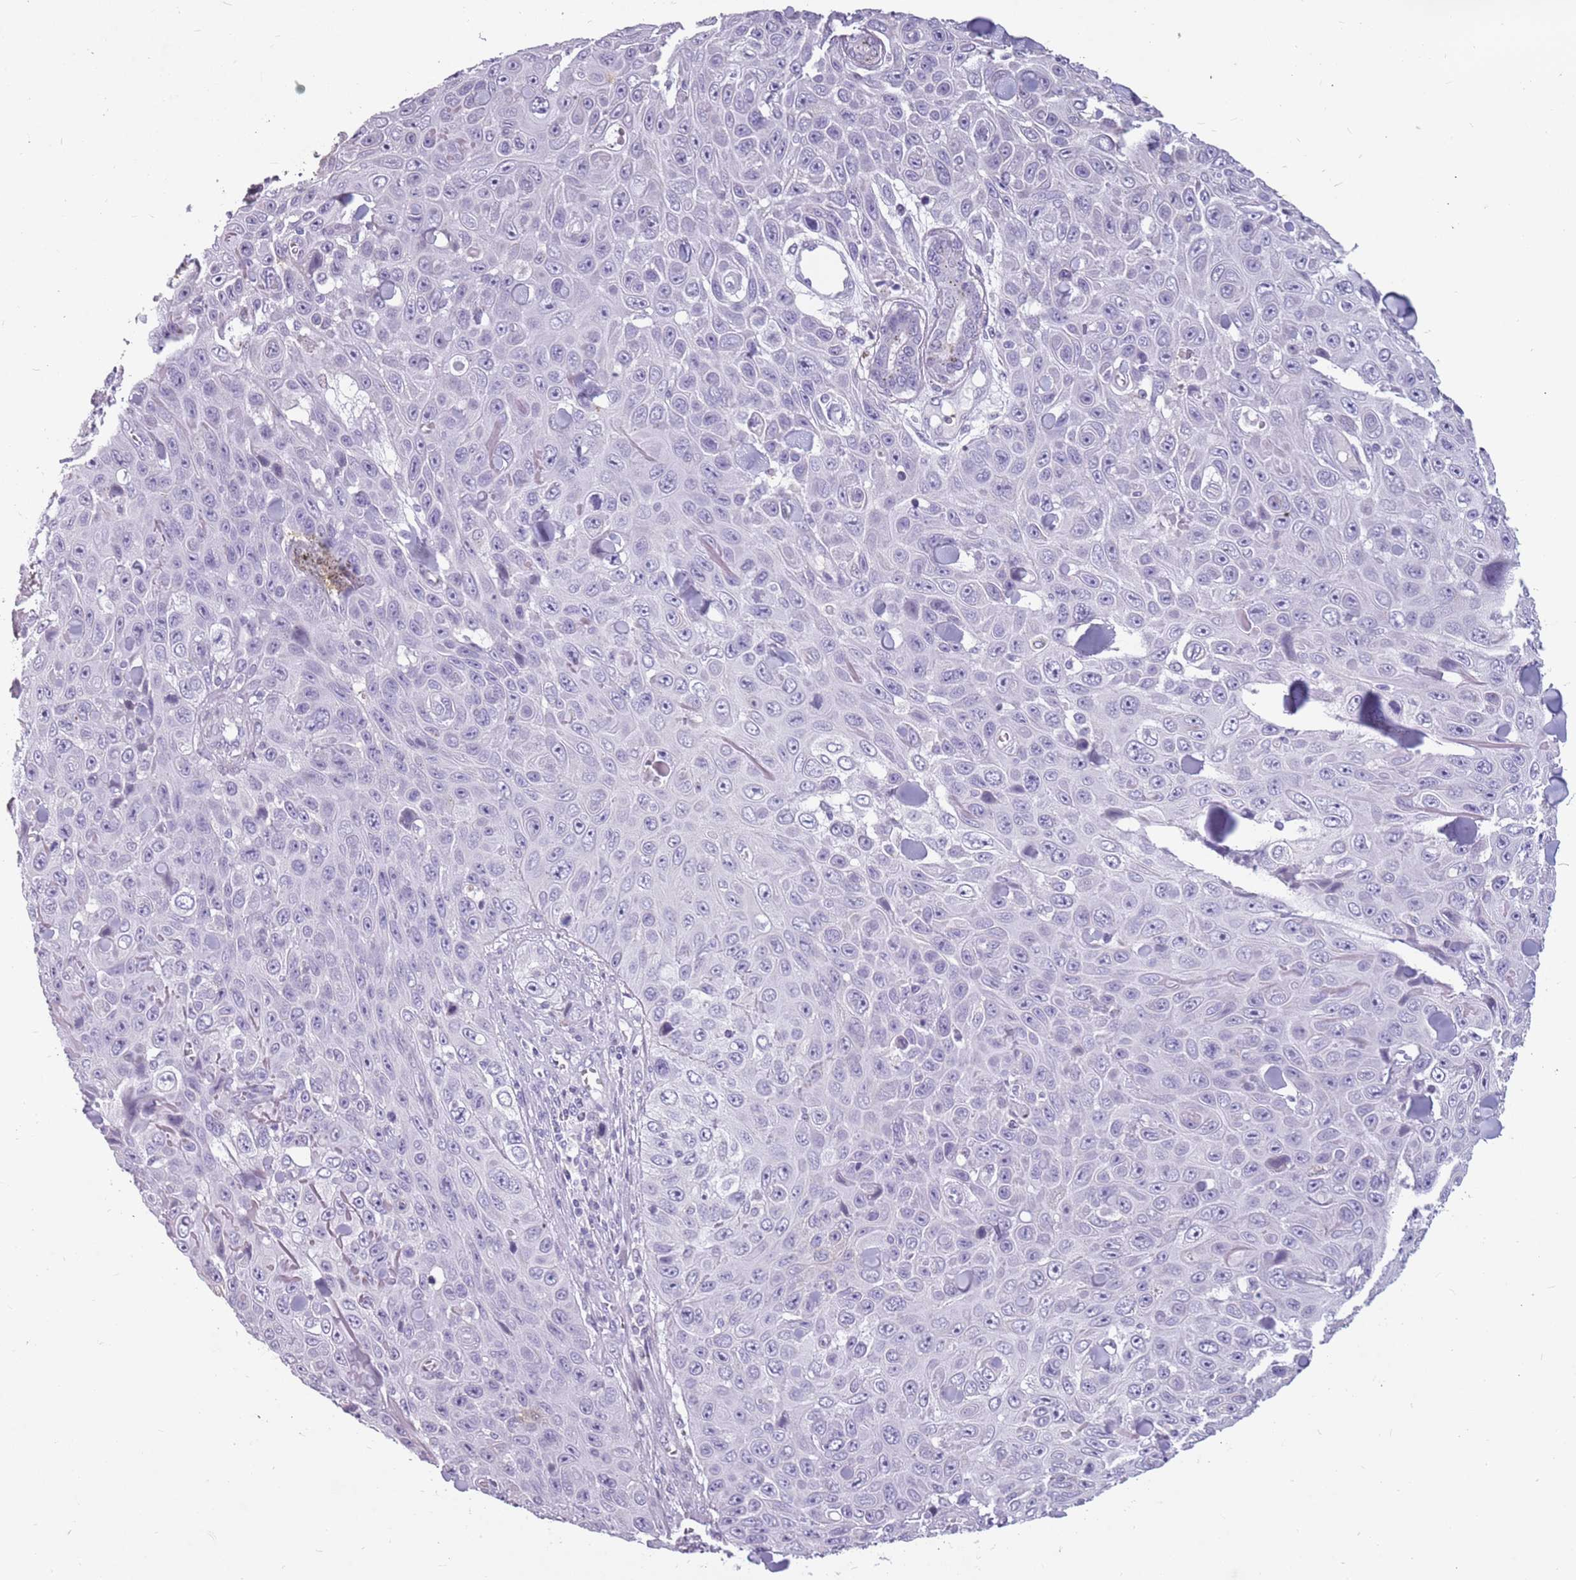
{"staining": {"intensity": "negative", "quantity": "none", "location": "none"}, "tissue": "skin cancer", "cell_type": "Tumor cells", "image_type": "cancer", "snomed": [{"axis": "morphology", "description": "Squamous cell carcinoma, NOS"}, {"axis": "topography", "description": "Skin"}], "caption": "Human skin squamous cell carcinoma stained for a protein using IHC exhibits no positivity in tumor cells.", "gene": "NEK6", "patient": {"sex": "male", "age": 82}}